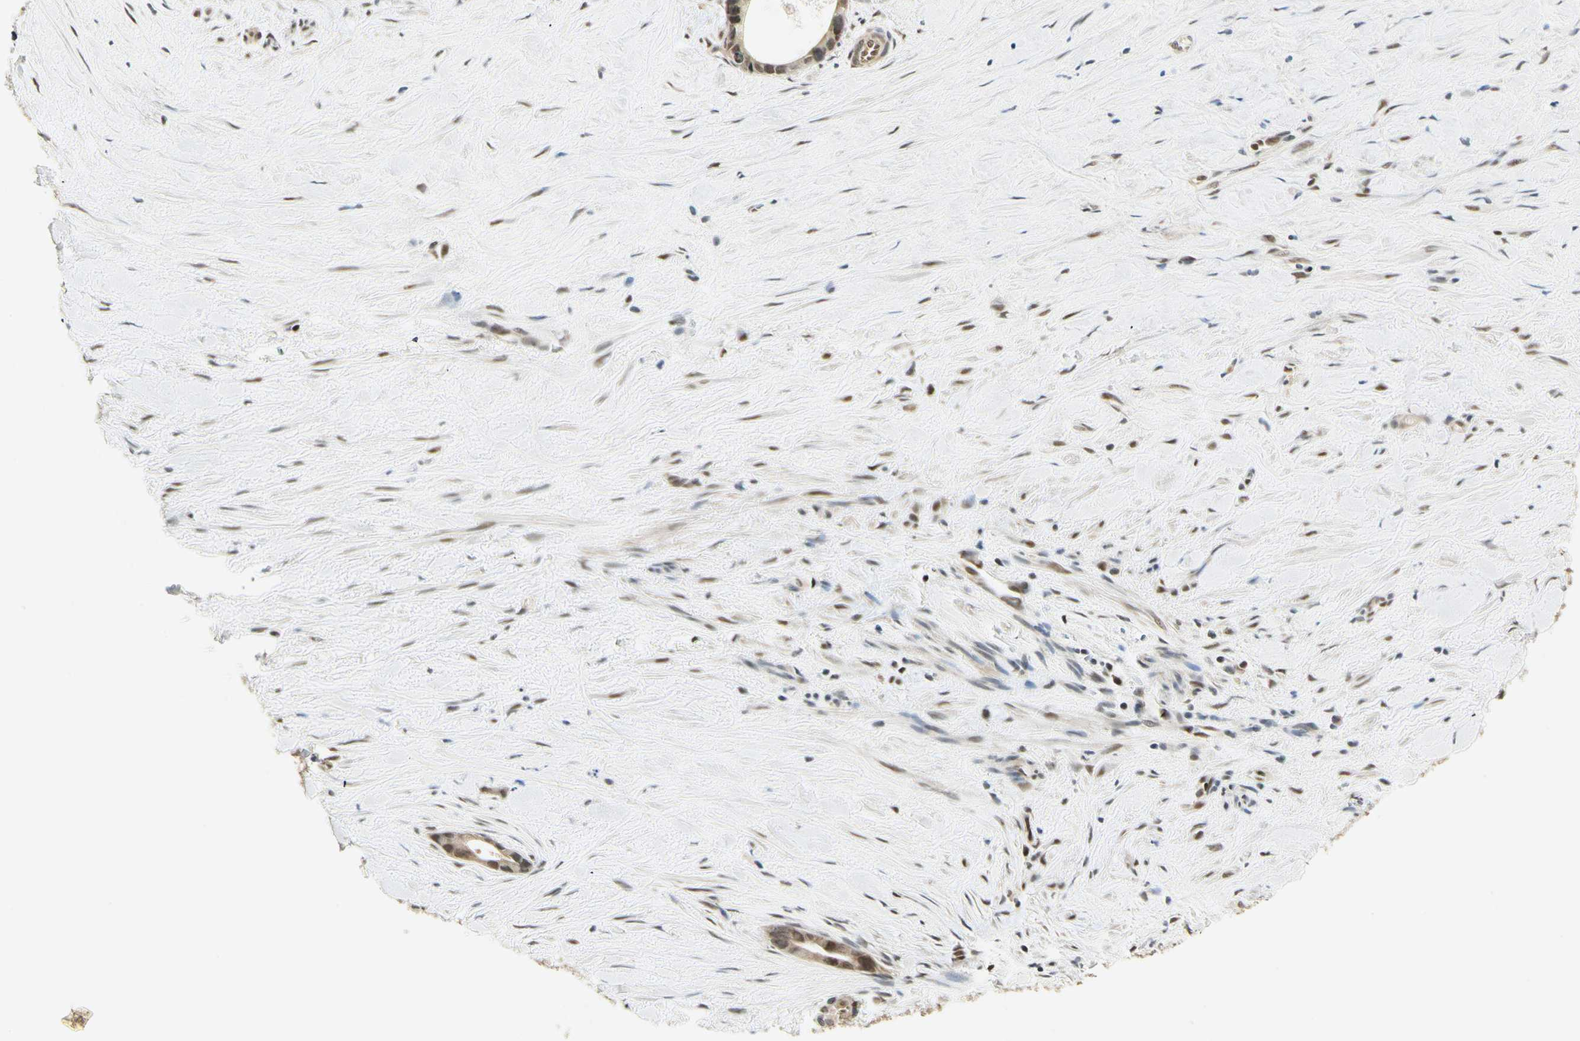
{"staining": {"intensity": "weak", "quantity": "25%-75%", "location": "cytoplasmic/membranous"}, "tissue": "liver cancer", "cell_type": "Tumor cells", "image_type": "cancer", "snomed": [{"axis": "morphology", "description": "Cholangiocarcinoma"}, {"axis": "topography", "description": "Liver"}], "caption": "Human liver cancer stained for a protein (brown) shows weak cytoplasmic/membranous positive positivity in approximately 25%-75% of tumor cells.", "gene": "PDK2", "patient": {"sex": "female", "age": 55}}